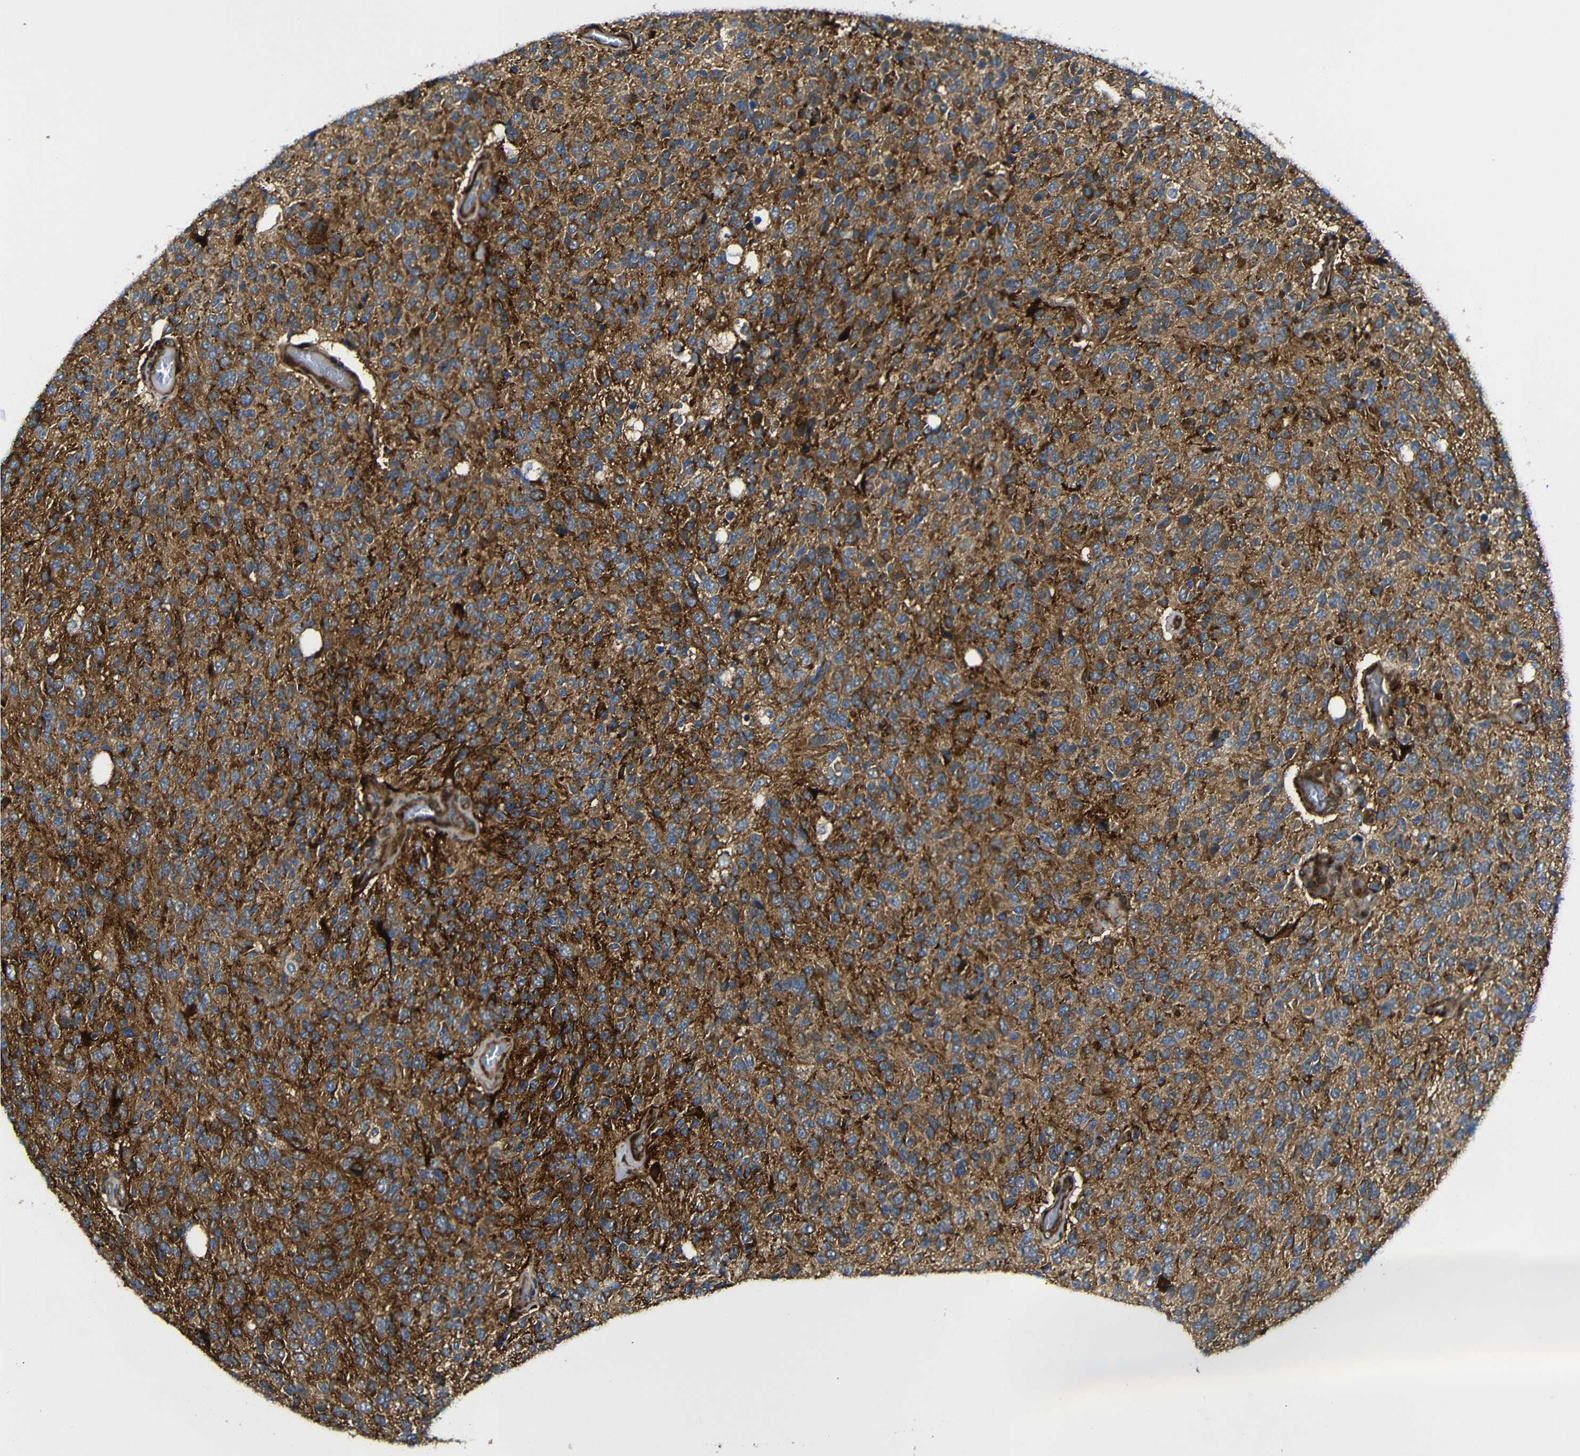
{"staining": {"intensity": "strong", "quantity": ">75%", "location": "cytoplasmic/membranous"}, "tissue": "glioma", "cell_type": "Tumor cells", "image_type": "cancer", "snomed": [{"axis": "morphology", "description": "Glioma, malignant, High grade"}, {"axis": "topography", "description": "pancreas cauda"}], "caption": "Protein expression analysis of malignant high-grade glioma shows strong cytoplasmic/membranous staining in approximately >75% of tumor cells.", "gene": "PARP14", "patient": {"sex": "male", "age": 60}}